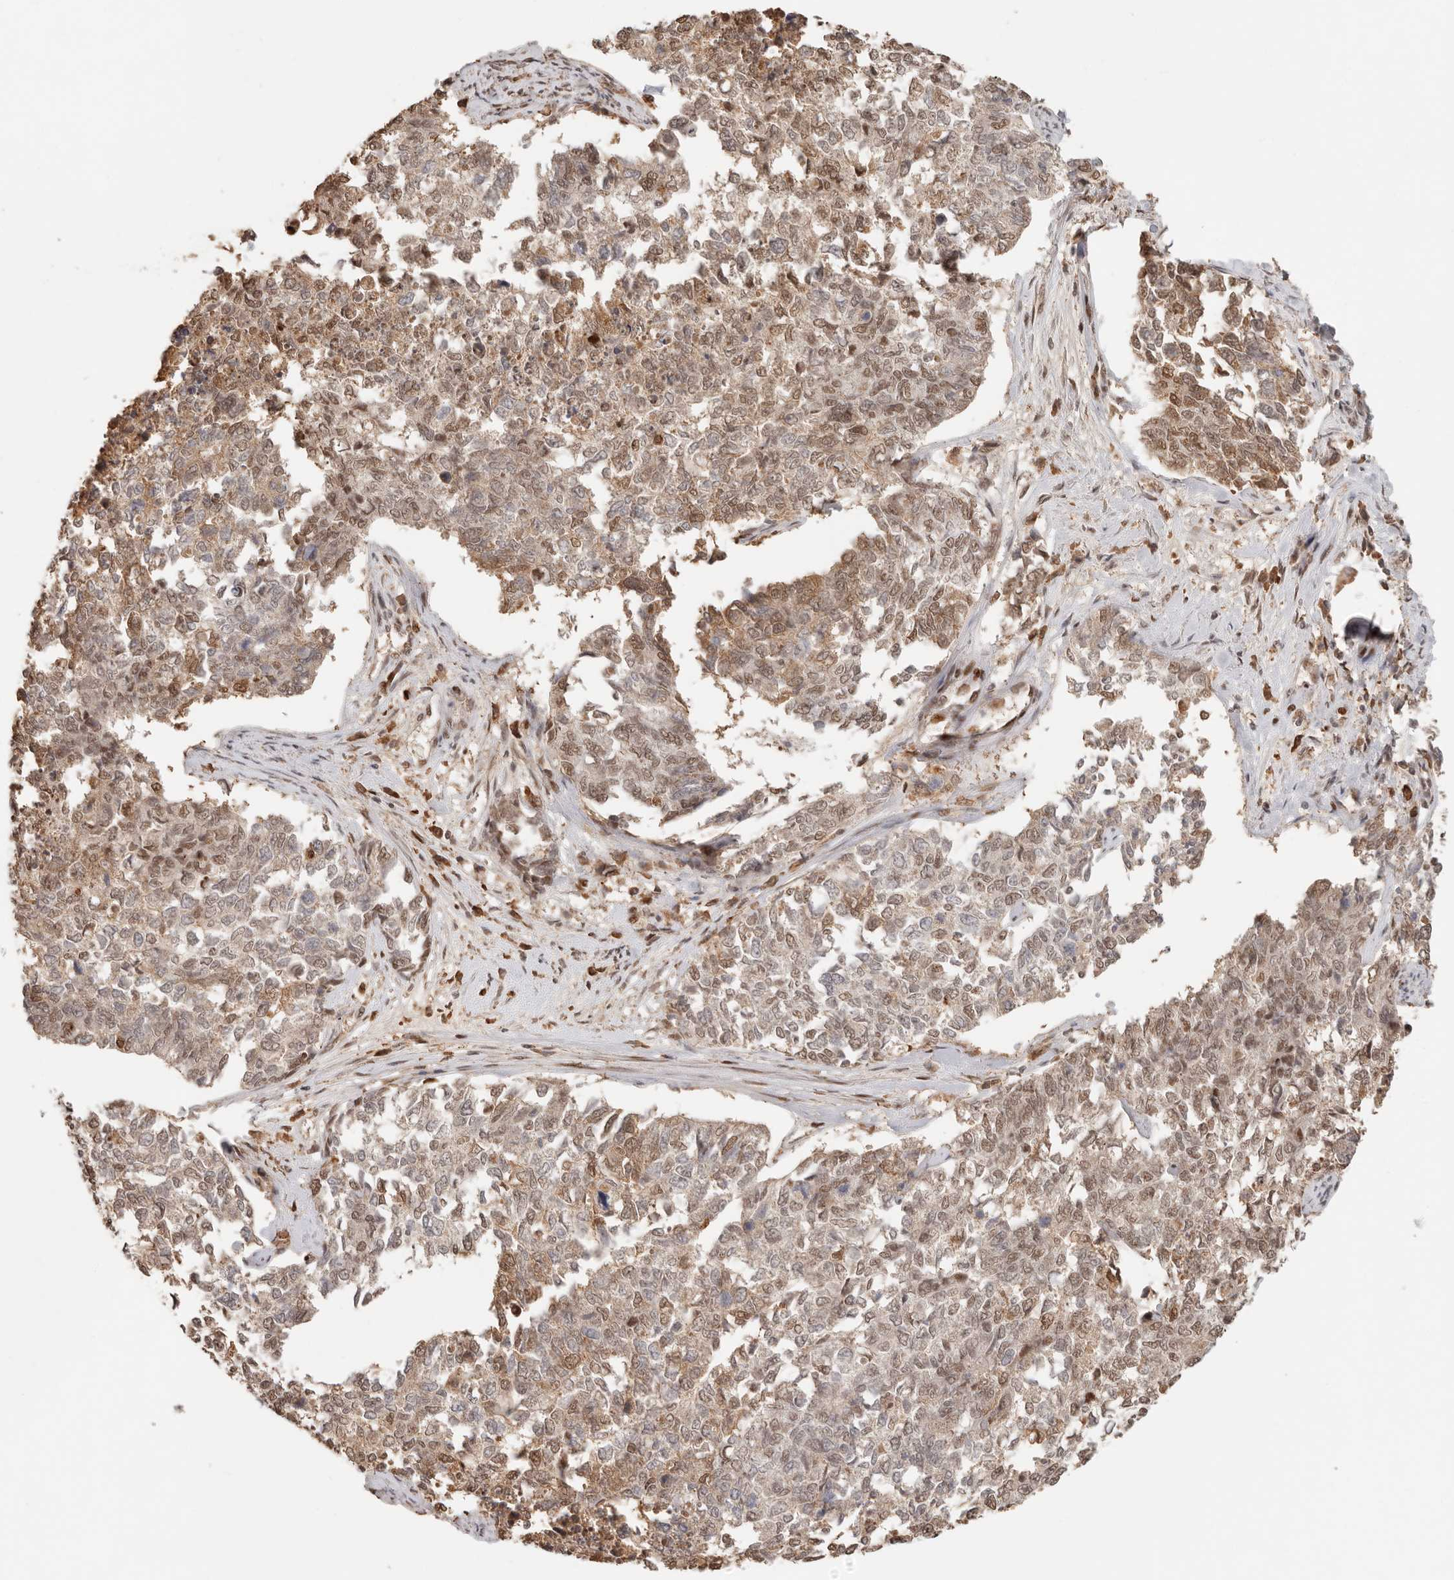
{"staining": {"intensity": "moderate", "quantity": ">75%", "location": "nuclear"}, "tissue": "cervical cancer", "cell_type": "Tumor cells", "image_type": "cancer", "snomed": [{"axis": "morphology", "description": "Squamous cell carcinoma, NOS"}, {"axis": "topography", "description": "Cervix"}], "caption": "IHC of squamous cell carcinoma (cervical) exhibits medium levels of moderate nuclear expression in about >75% of tumor cells.", "gene": "NPAS2", "patient": {"sex": "female", "age": 63}}